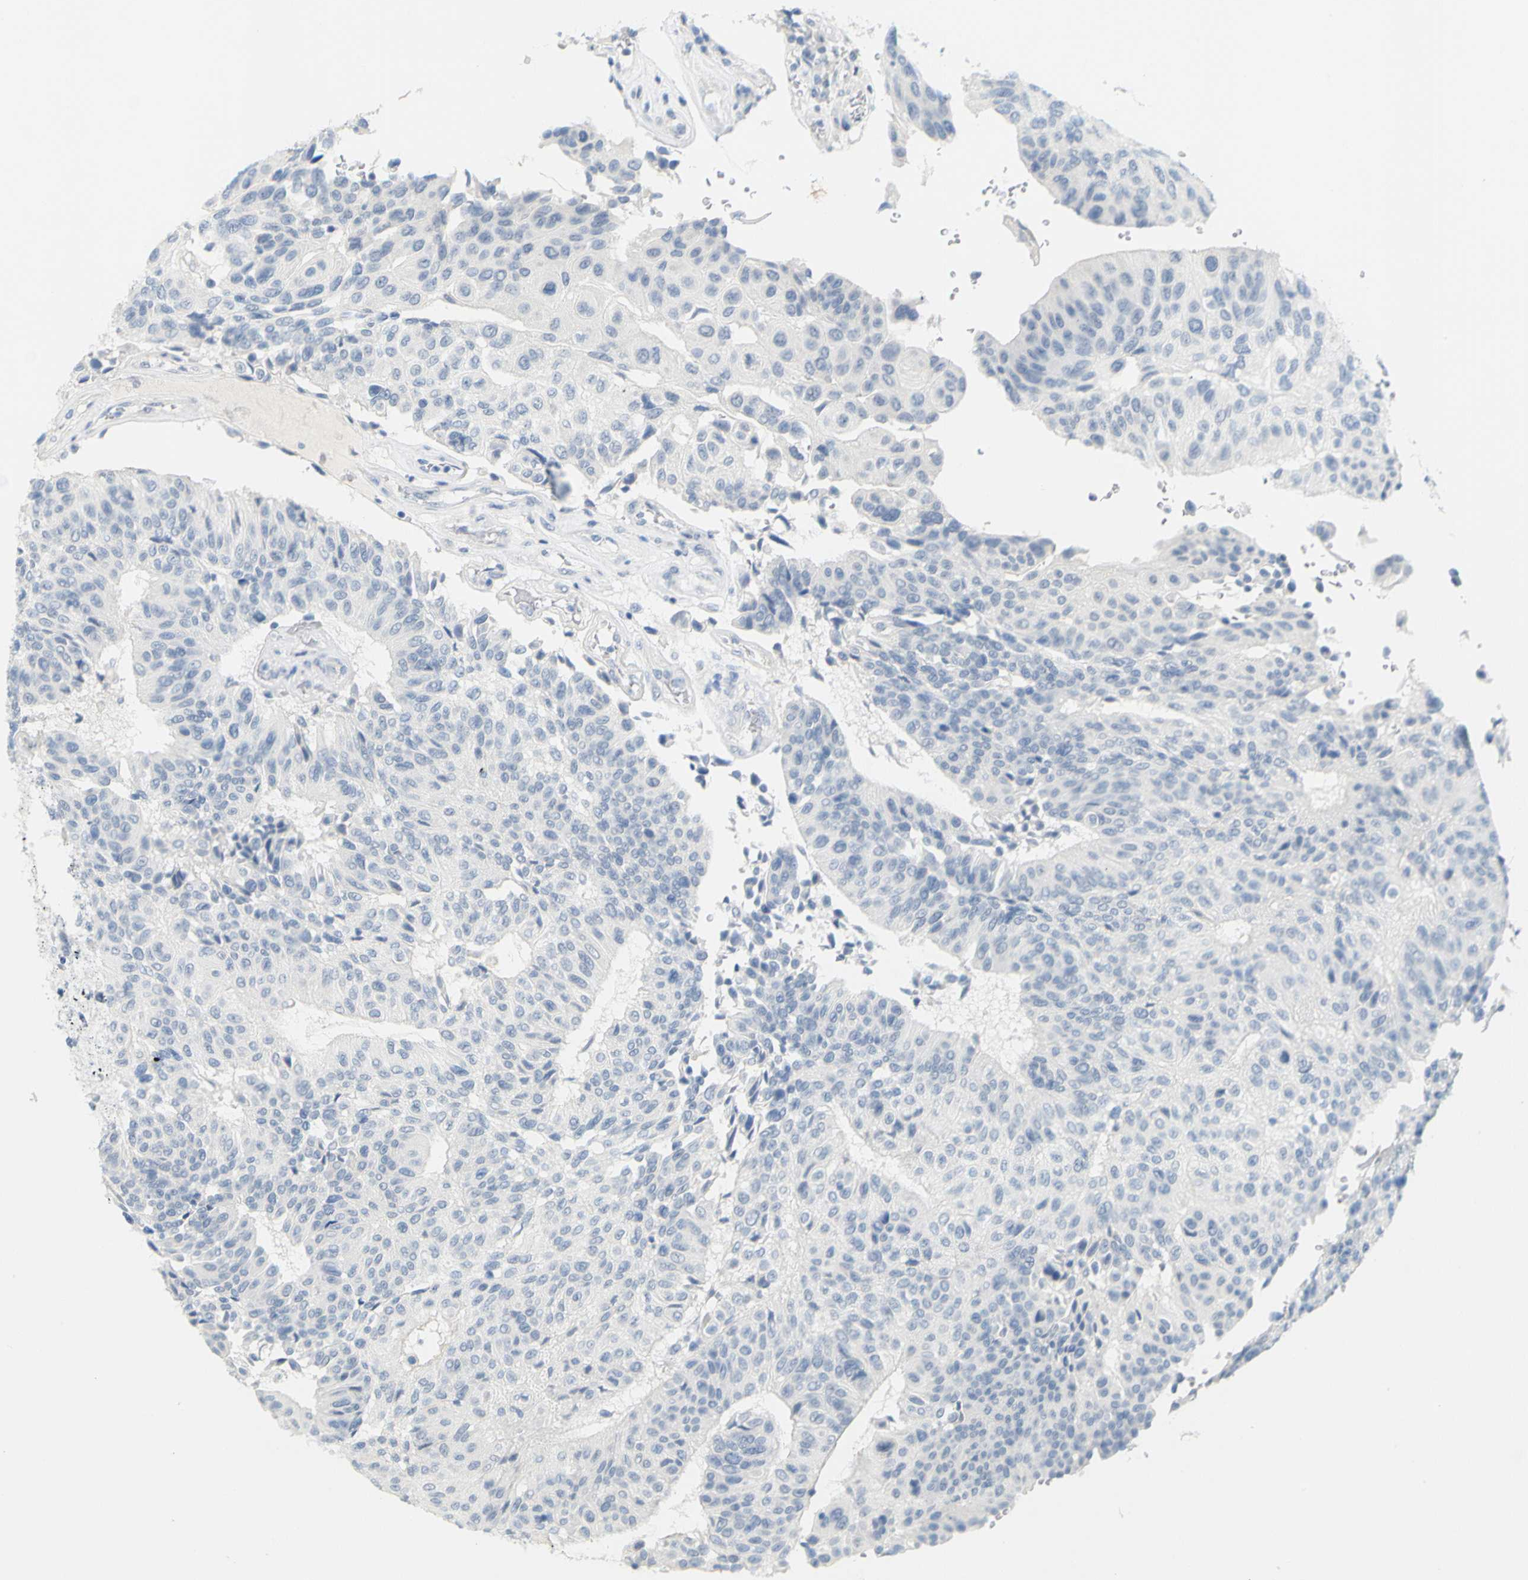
{"staining": {"intensity": "negative", "quantity": "none", "location": "none"}, "tissue": "urothelial cancer", "cell_type": "Tumor cells", "image_type": "cancer", "snomed": [{"axis": "morphology", "description": "Urothelial carcinoma, High grade"}, {"axis": "topography", "description": "Urinary bladder"}], "caption": "This is an immunohistochemistry (IHC) histopathology image of urothelial cancer. There is no positivity in tumor cells.", "gene": "OPN1SW", "patient": {"sex": "male", "age": 66}}